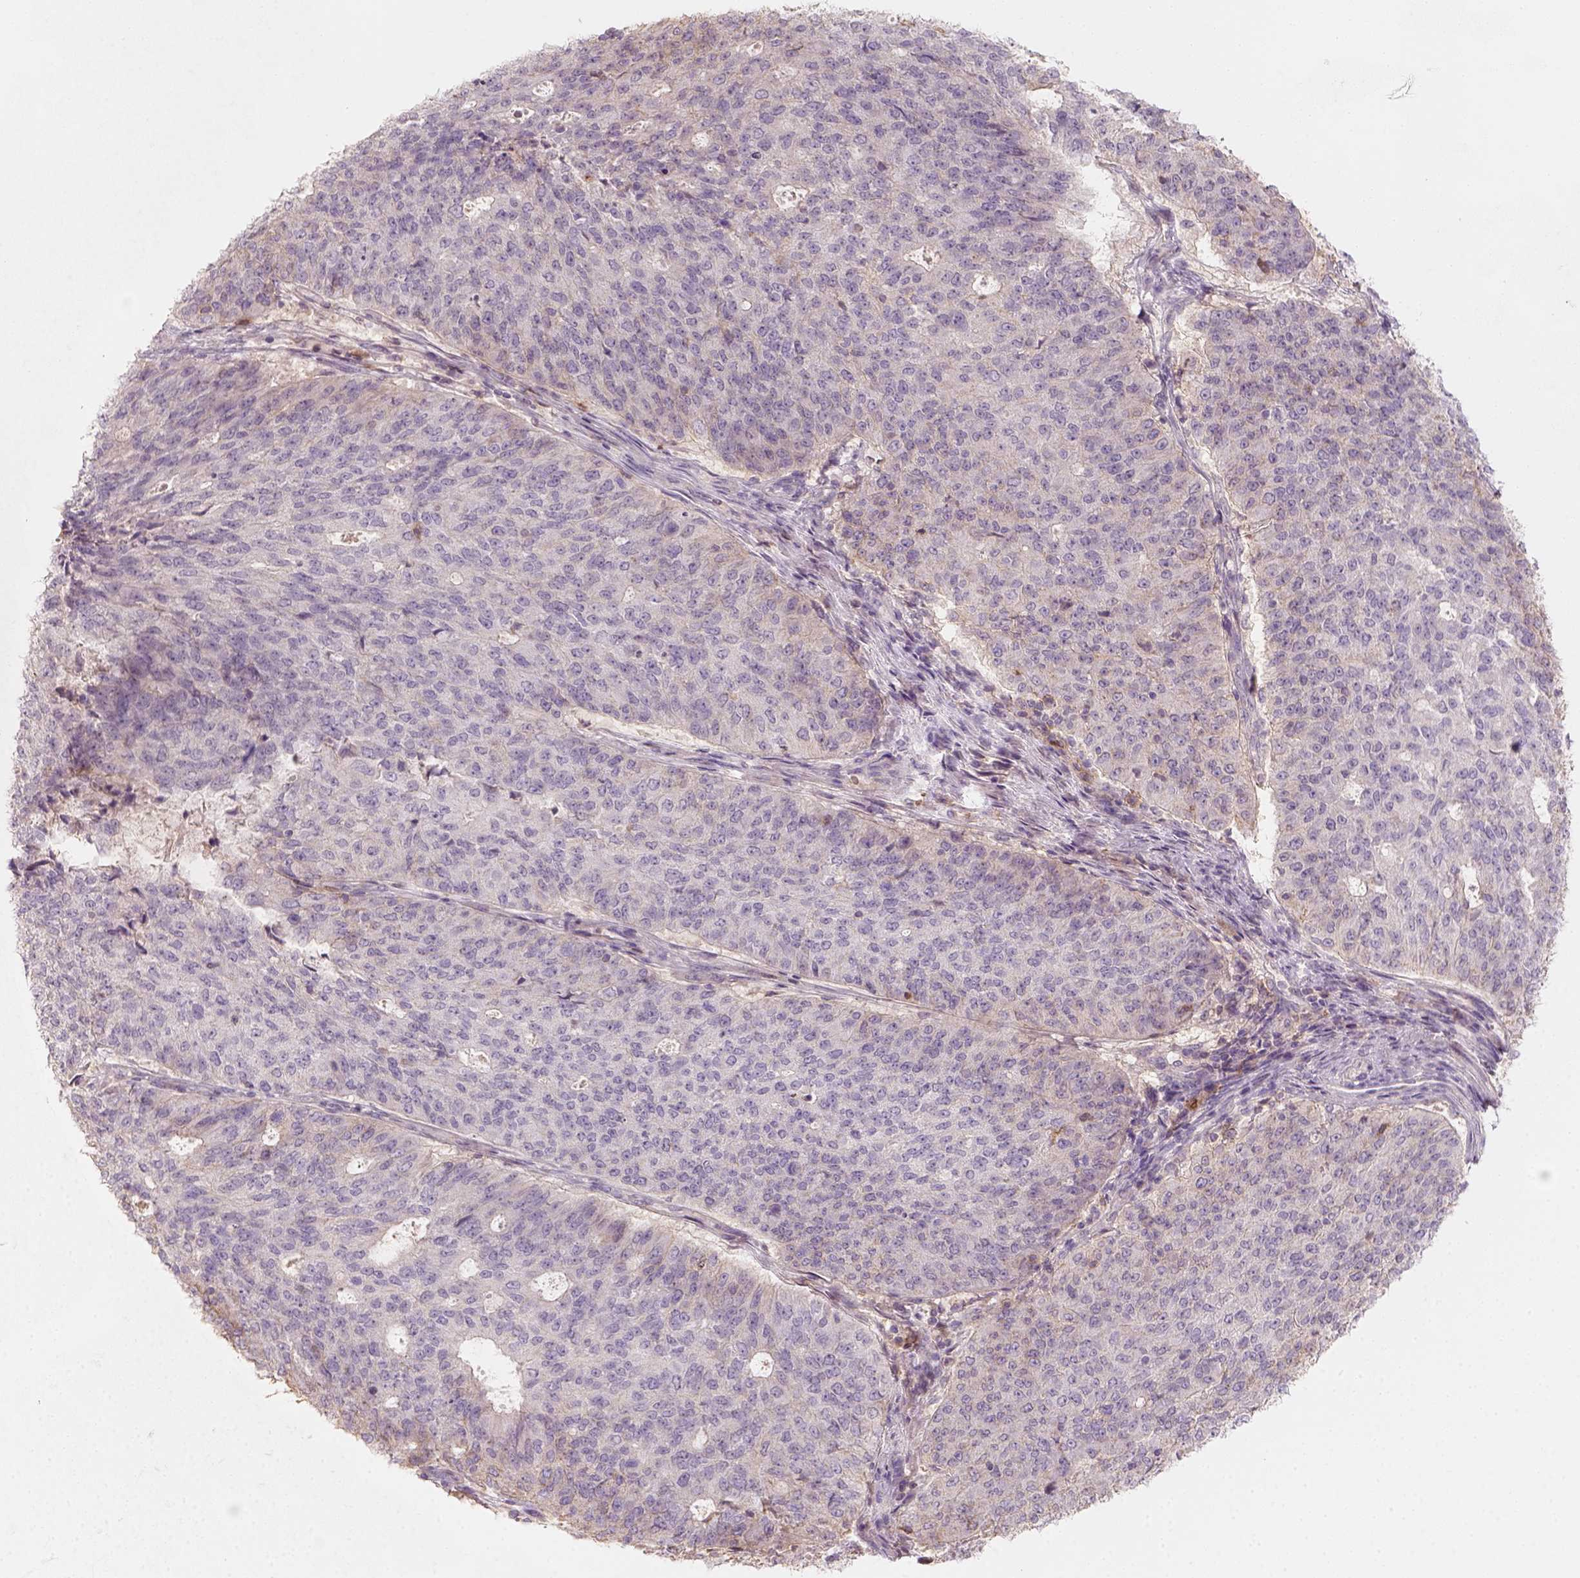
{"staining": {"intensity": "negative", "quantity": "none", "location": "none"}, "tissue": "endometrial cancer", "cell_type": "Tumor cells", "image_type": "cancer", "snomed": [{"axis": "morphology", "description": "Adenocarcinoma, NOS"}, {"axis": "topography", "description": "Endometrium"}], "caption": "Immunohistochemistry (IHC) of endometrial cancer (adenocarcinoma) demonstrates no positivity in tumor cells.", "gene": "AQP9", "patient": {"sex": "female", "age": 82}}